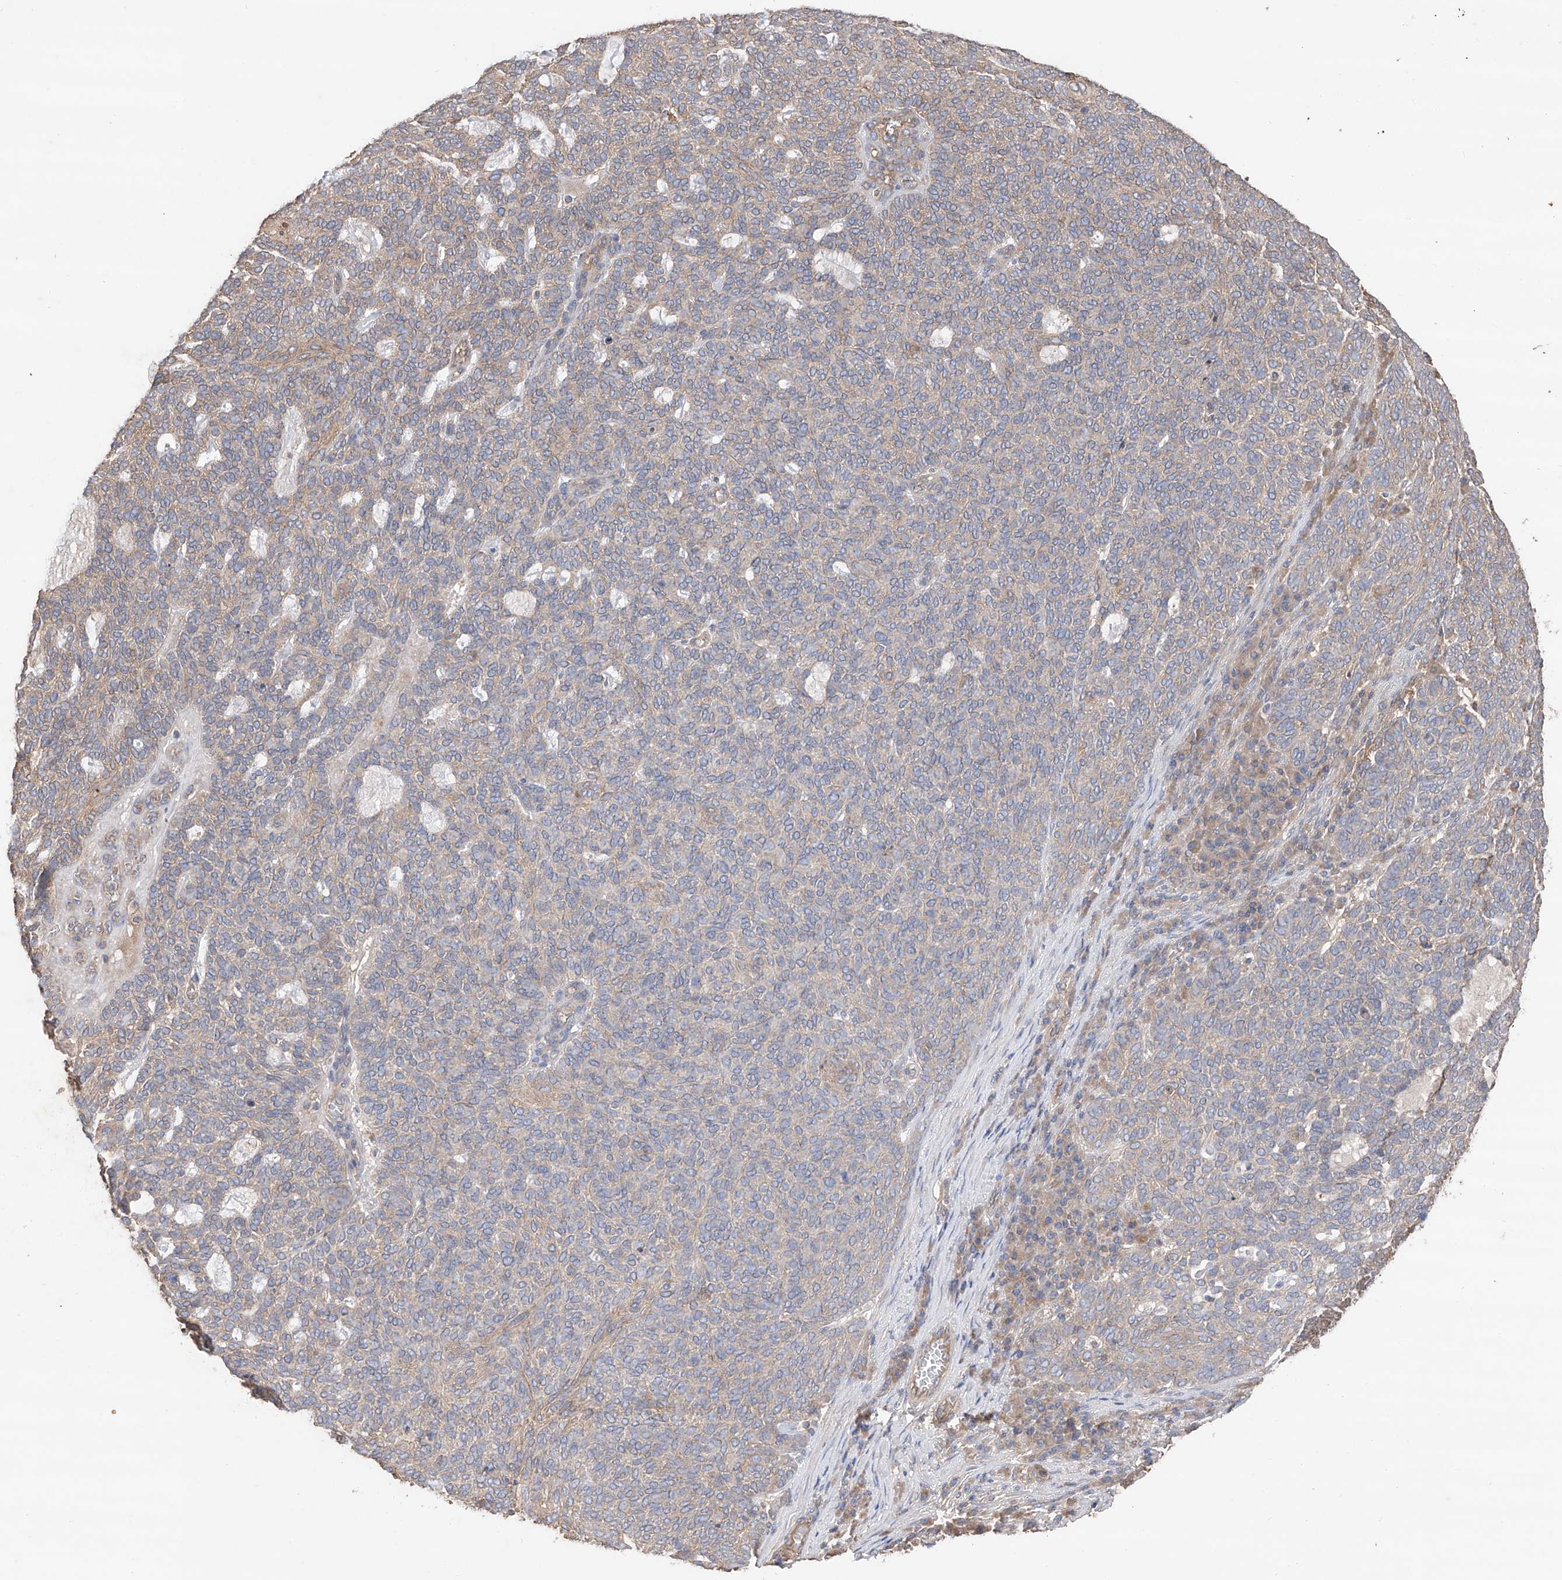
{"staining": {"intensity": "weak", "quantity": "<25%", "location": "cytoplasmic/membranous"}, "tissue": "skin cancer", "cell_type": "Tumor cells", "image_type": "cancer", "snomed": [{"axis": "morphology", "description": "Squamous cell carcinoma, NOS"}, {"axis": "topography", "description": "Skin"}], "caption": "High power microscopy photomicrograph of an immunohistochemistry (IHC) histopathology image of skin cancer (squamous cell carcinoma), revealing no significant expression in tumor cells. The staining is performed using DAB brown chromogen with nuclei counter-stained in using hematoxylin.", "gene": "EDN1", "patient": {"sex": "female", "age": 90}}